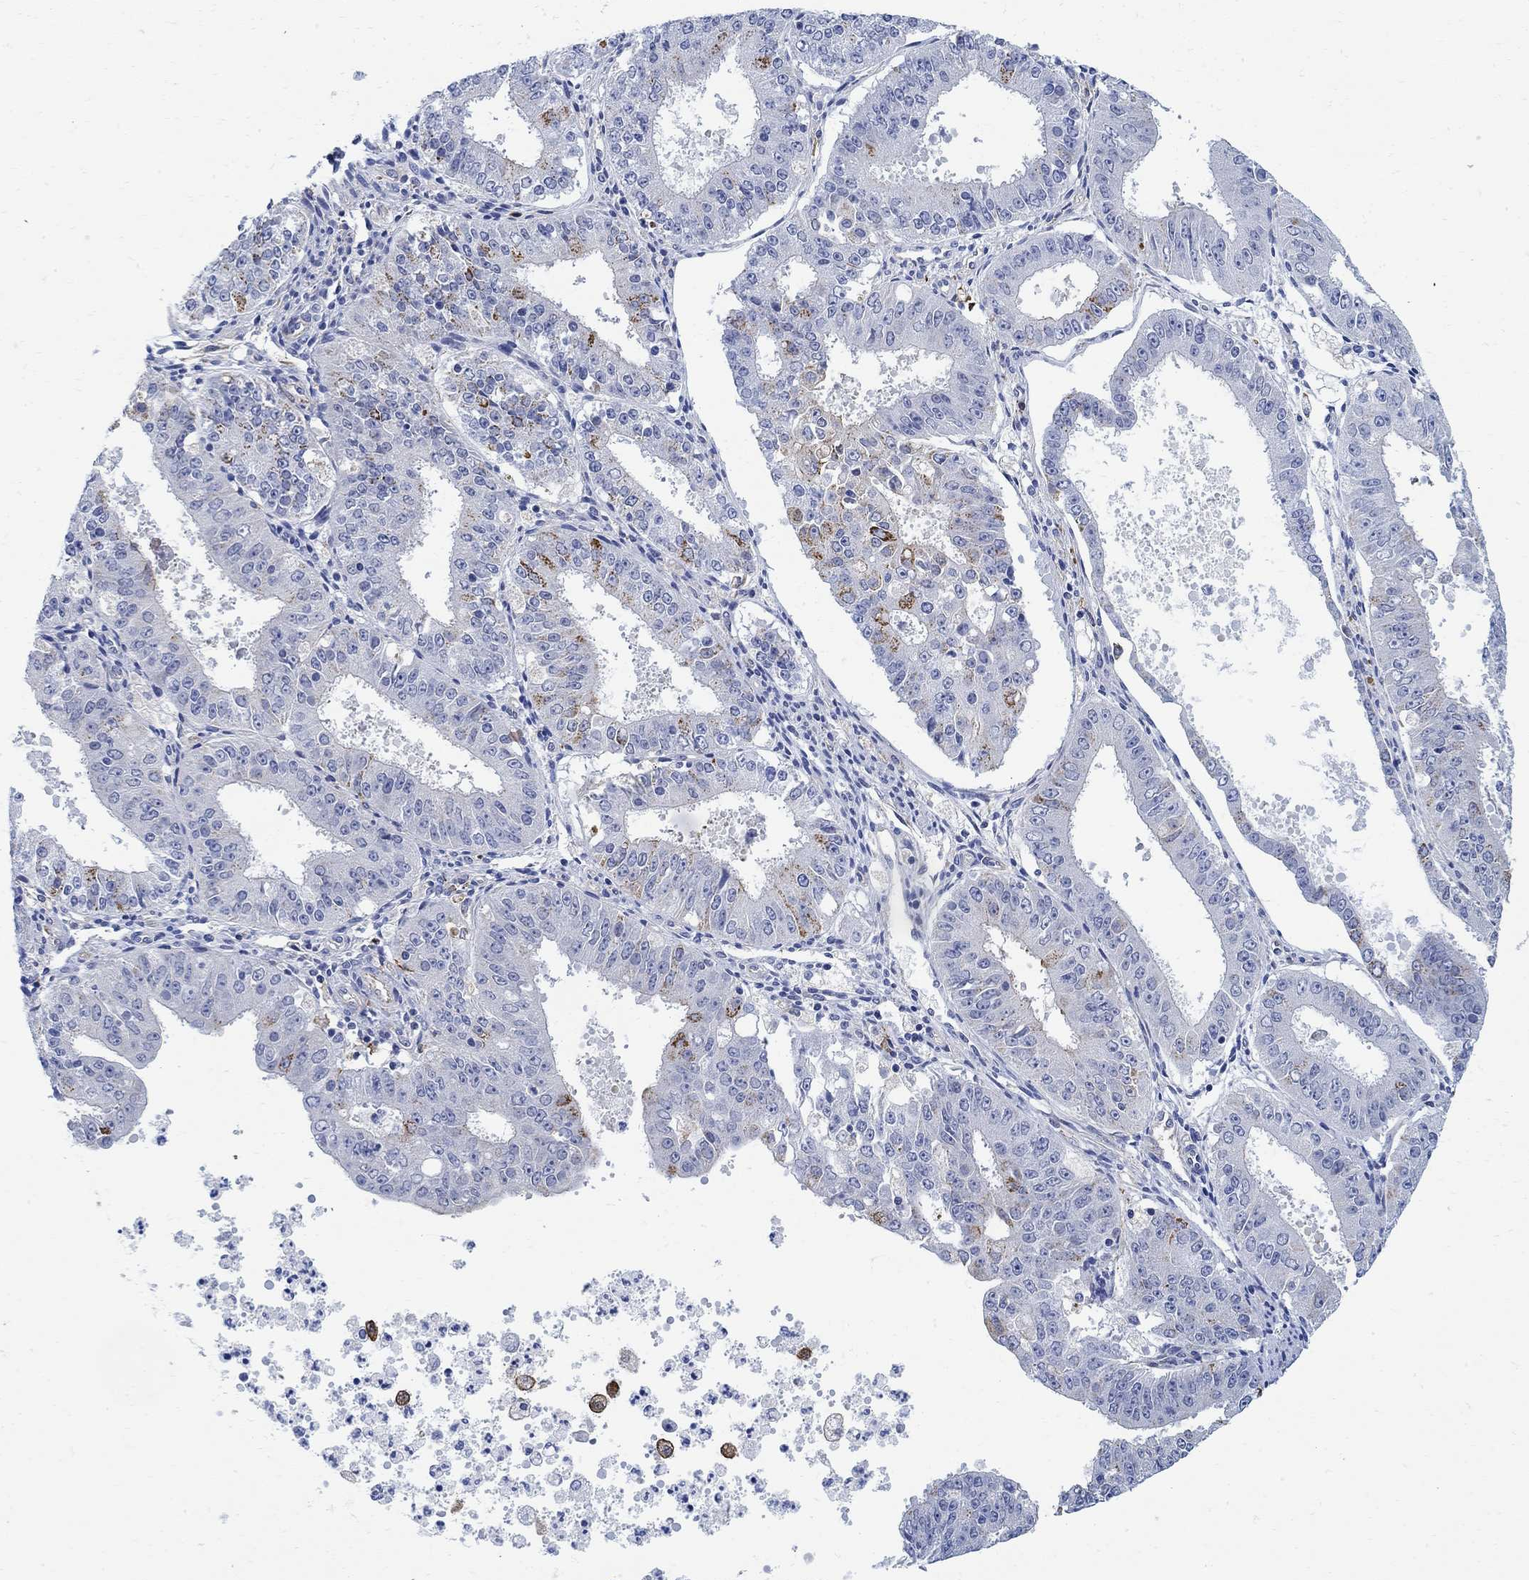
{"staining": {"intensity": "strong", "quantity": "<25%", "location": "cytoplasmic/membranous"}, "tissue": "ovarian cancer", "cell_type": "Tumor cells", "image_type": "cancer", "snomed": [{"axis": "morphology", "description": "Carcinoma, endometroid"}, {"axis": "topography", "description": "Ovary"}], "caption": "Immunohistochemistry (DAB (3,3'-diaminobenzidine)) staining of human ovarian endometroid carcinoma exhibits strong cytoplasmic/membranous protein staining in approximately <25% of tumor cells.", "gene": "PHF21B", "patient": {"sex": "female", "age": 42}}